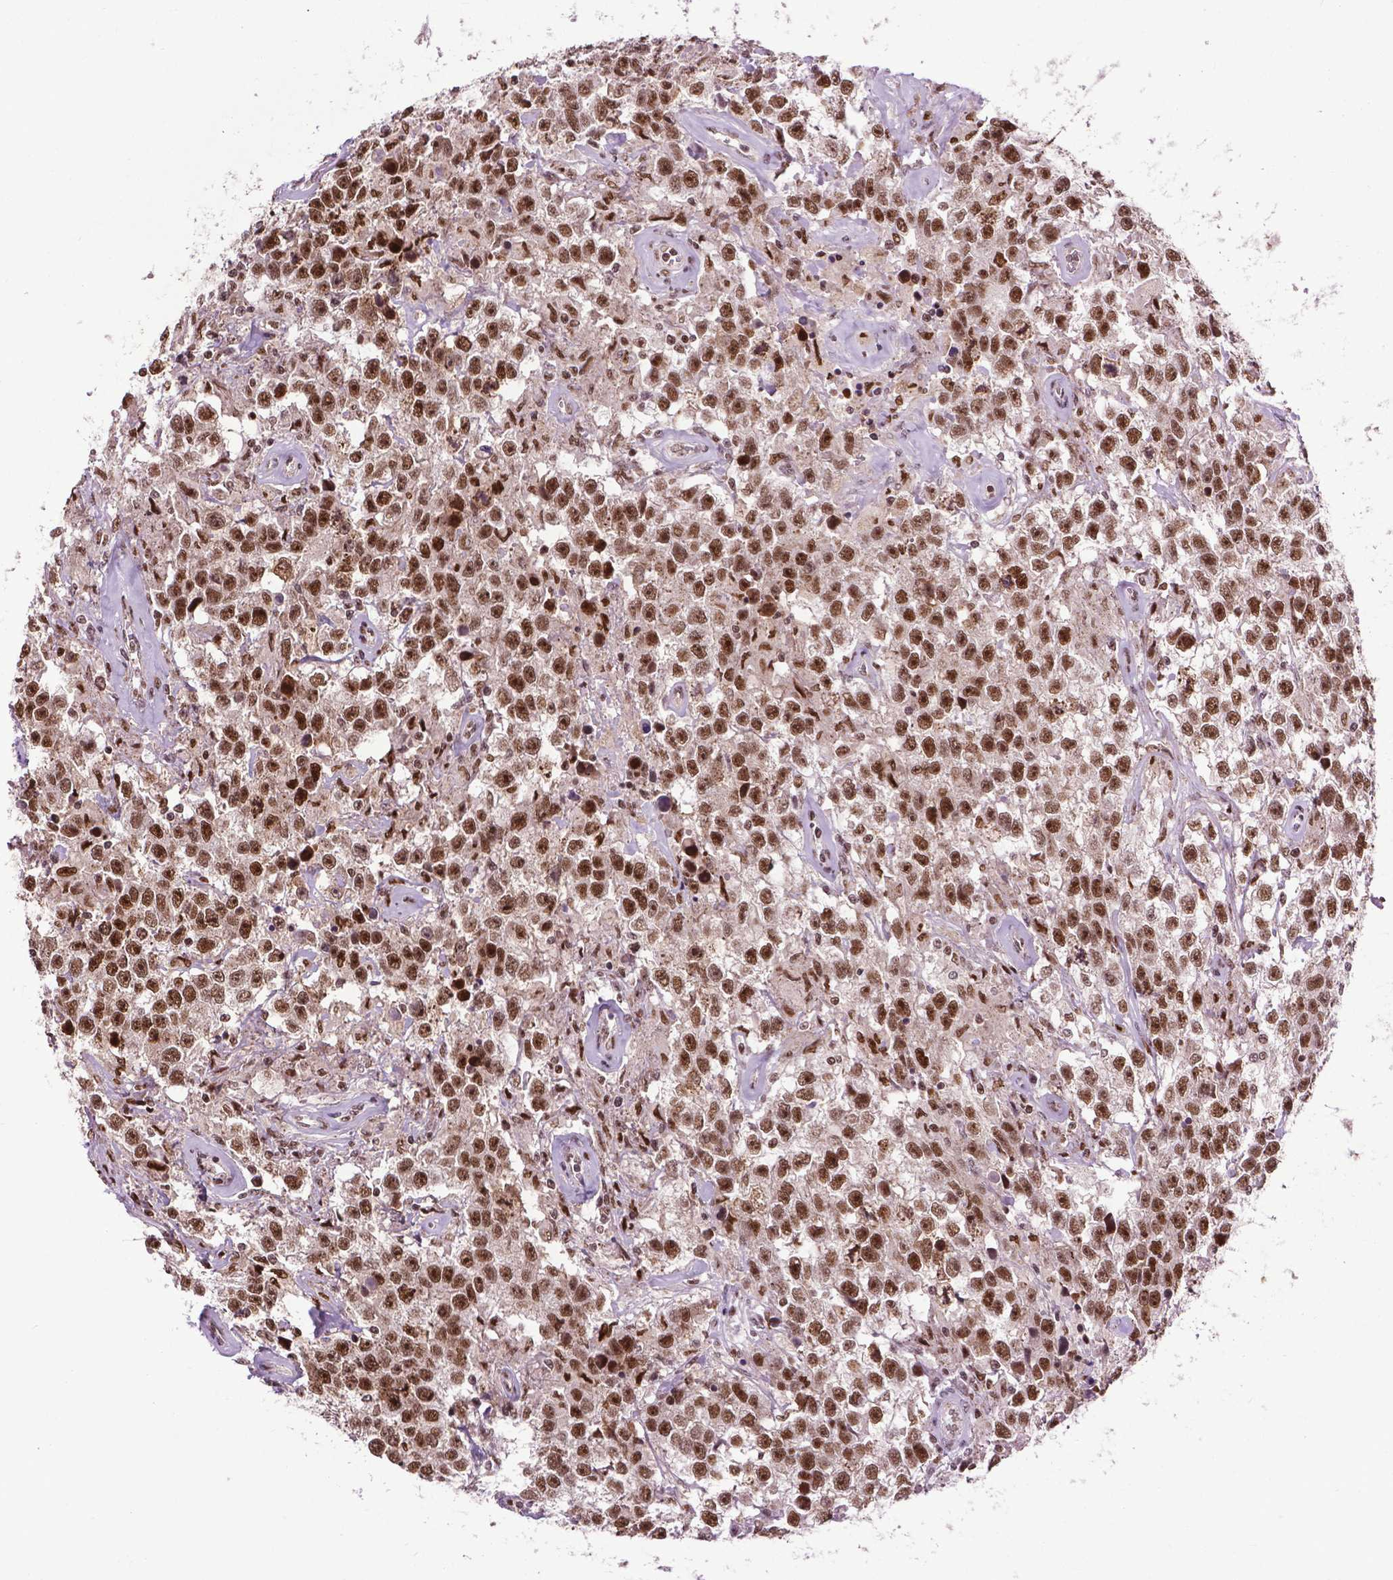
{"staining": {"intensity": "strong", "quantity": ">75%", "location": "nuclear"}, "tissue": "testis cancer", "cell_type": "Tumor cells", "image_type": "cancer", "snomed": [{"axis": "morphology", "description": "Seminoma, NOS"}, {"axis": "topography", "description": "Testis"}], "caption": "Brown immunohistochemical staining in human seminoma (testis) exhibits strong nuclear staining in approximately >75% of tumor cells.", "gene": "EAF1", "patient": {"sex": "male", "age": 43}}